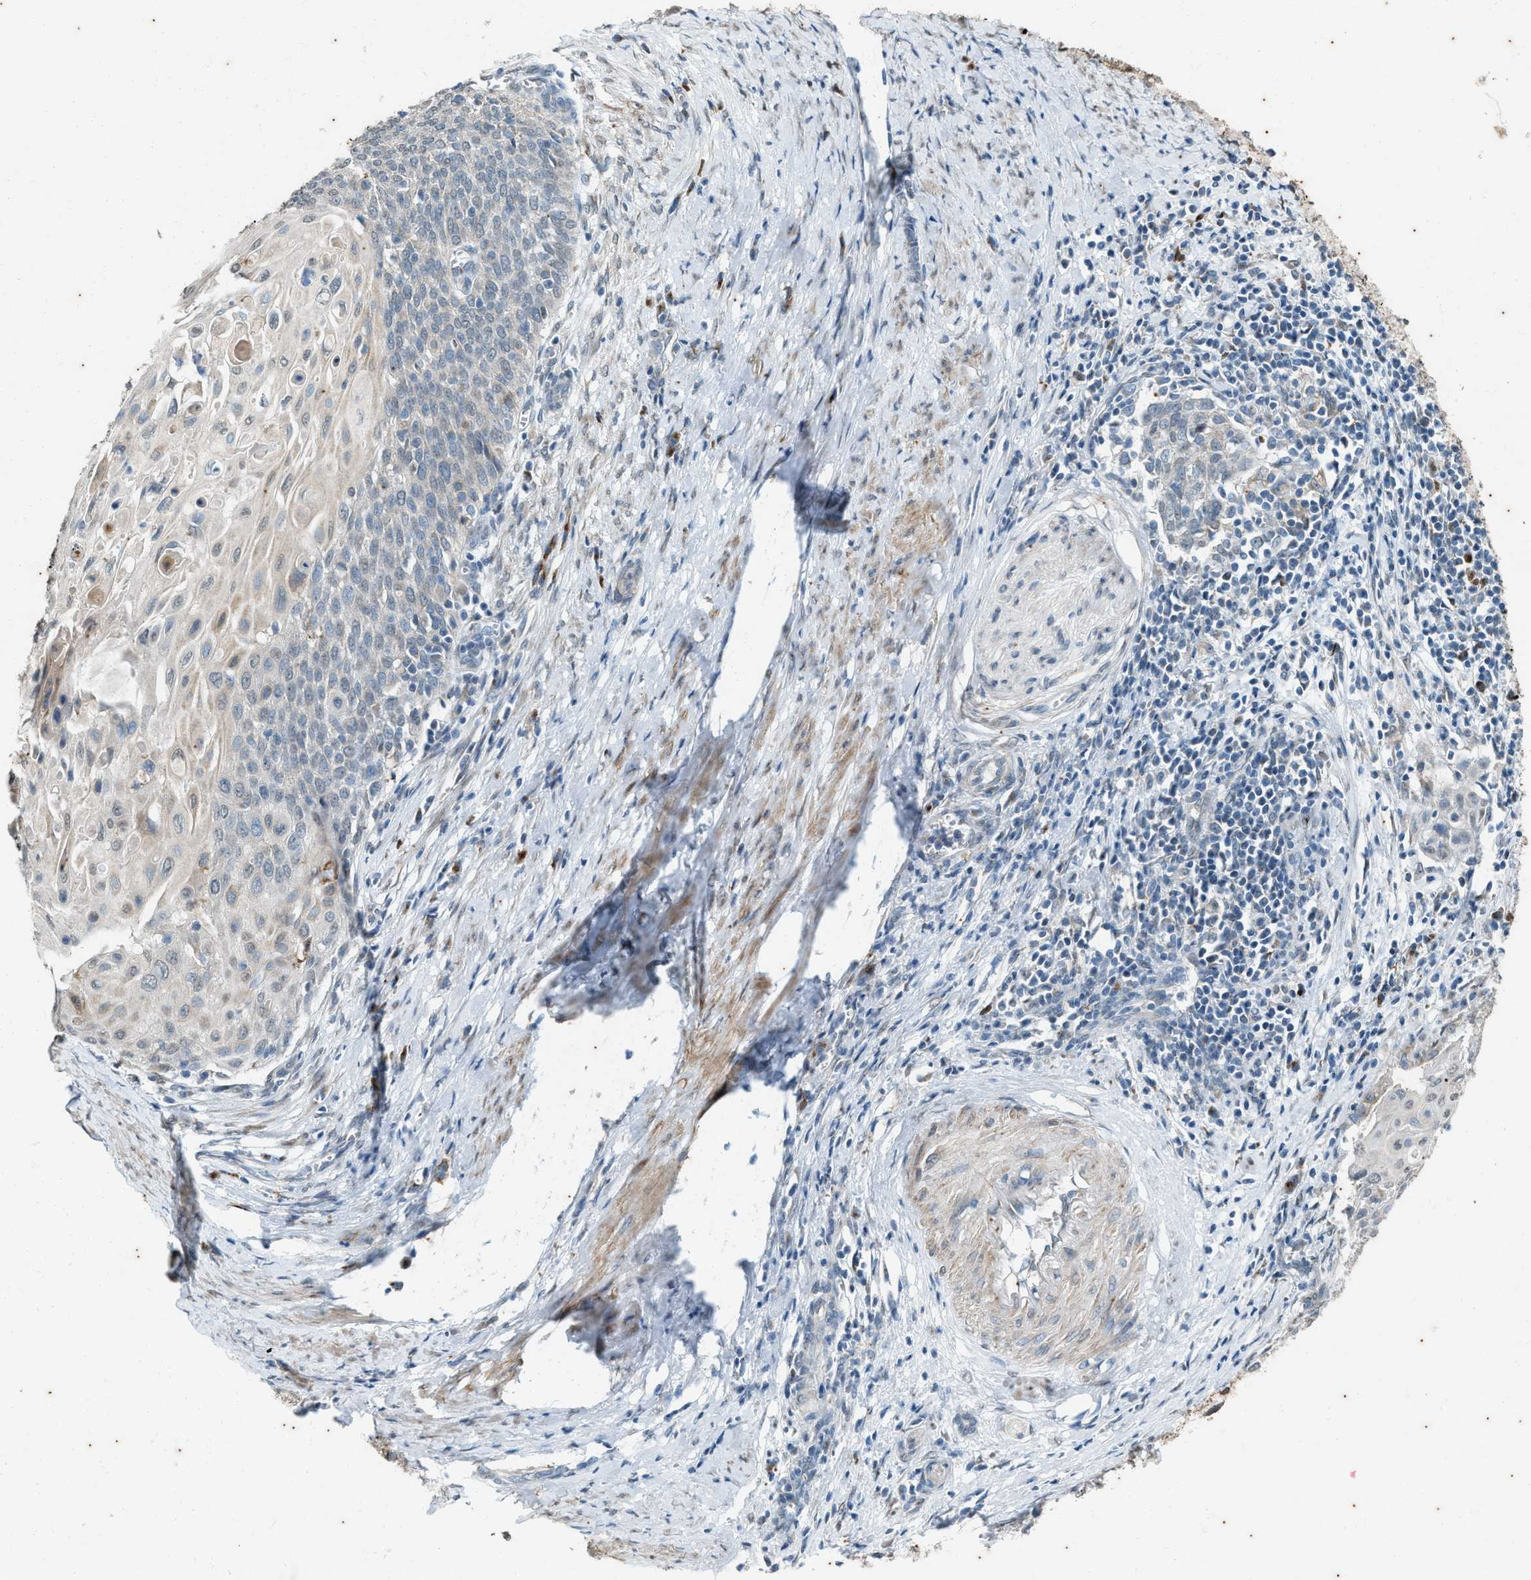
{"staining": {"intensity": "negative", "quantity": "none", "location": "none"}, "tissue": "cervical cancer", "cell_type": "Tumor cells", "image_type": "cancer", "snomed": [{"axis": "morphology", "description": "Squamous cell carcinoma, NOS"}, {"axis": "topography", "description": "Cervix"}], "caption": "High power microscopy image of an immunohistochemistry histopathology image of cervical squamous cell carcinoma, revealing no significant positivity in tumor cells.", "gene": "CHPF2", "patient": {"sex": "female", "age": 39}}